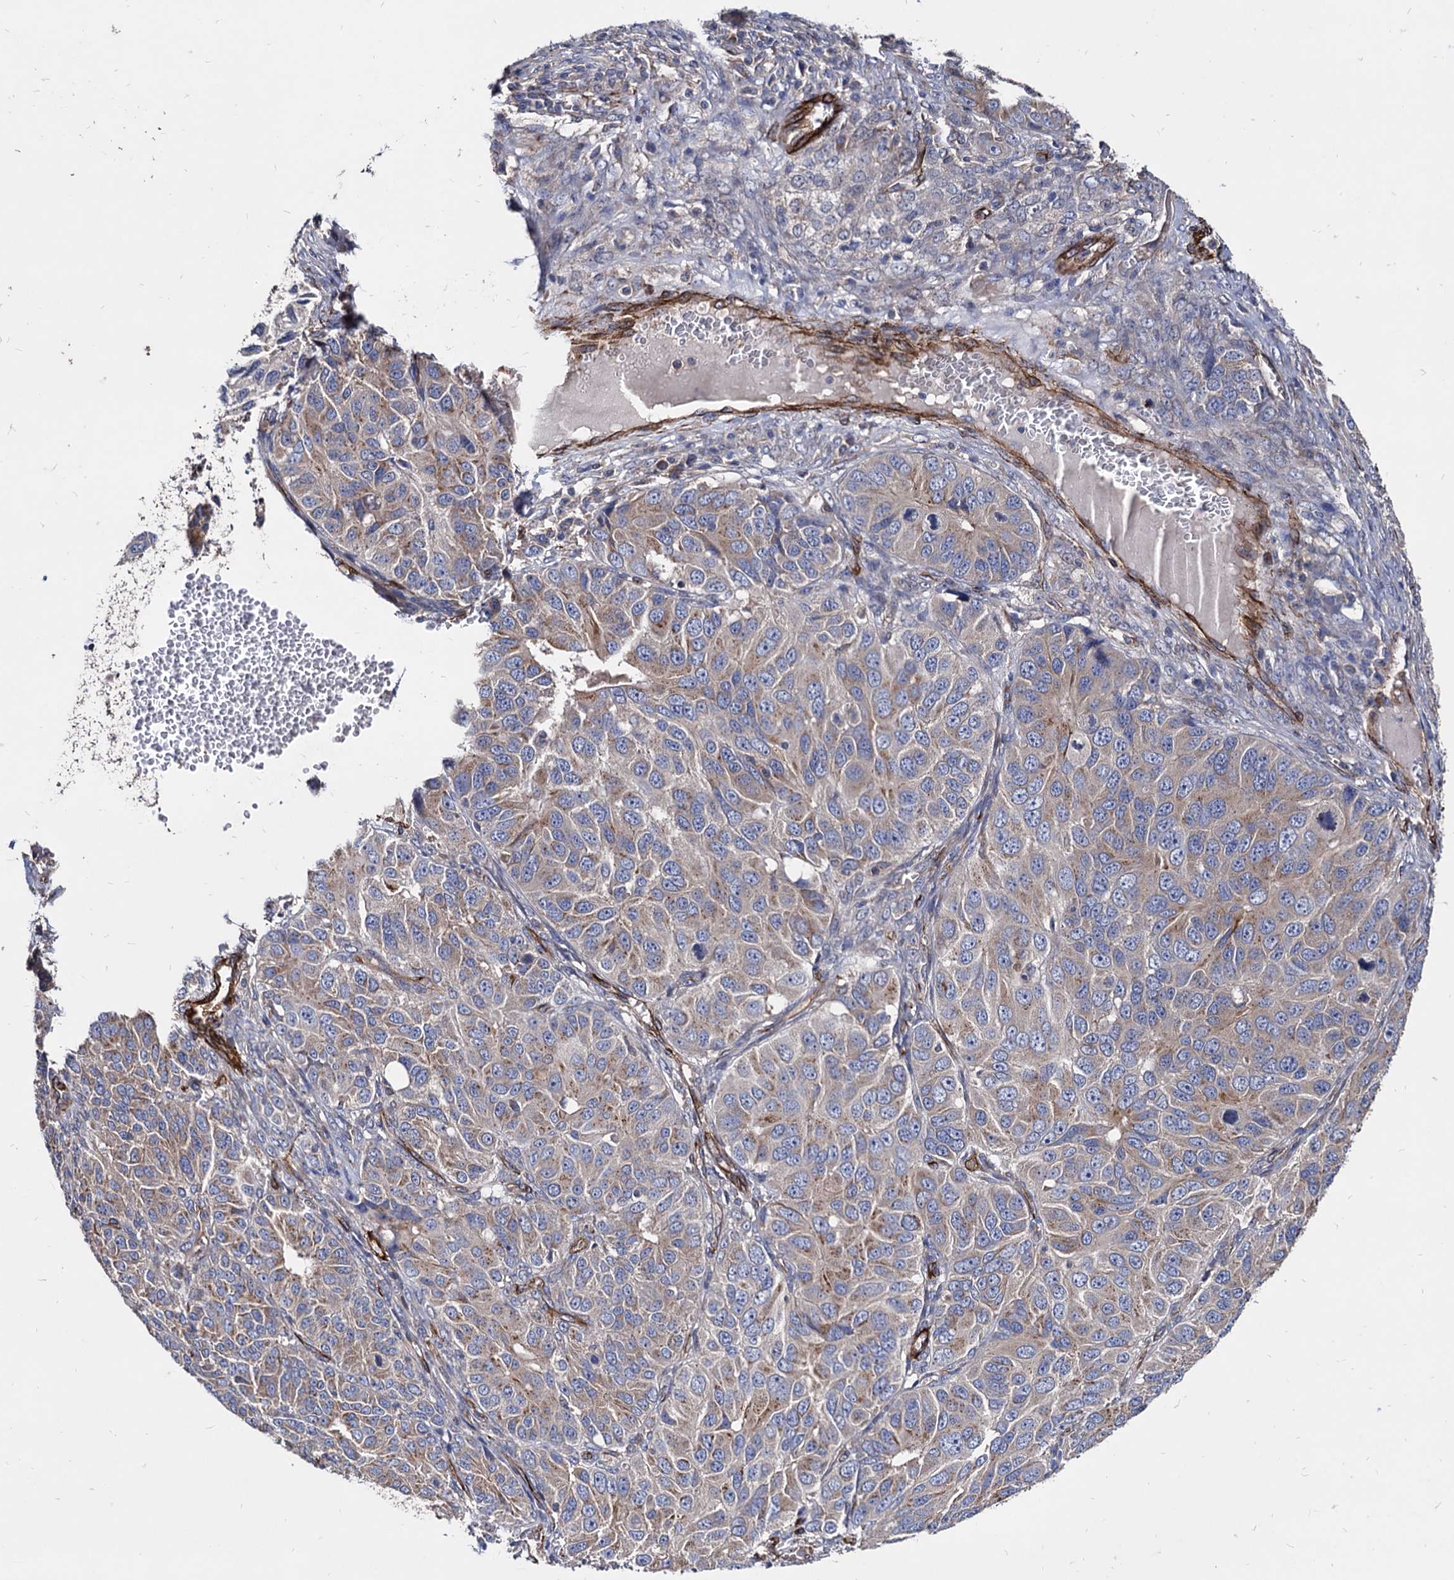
{"staining": {"intensity": "moderate", "quantity": "<25%", "location": "cytoplasmic/membranous"}, "tissue": "ovarian cancer", "cell_type": "Tumor cells", "image_type": "cancer", "snomed": [{"axis": "morphology", "description": "Carcinoma, endometroid"}, {"axis": "topography", "description": "Ovary"}], "caption": "Immunohistochemistry (IHC) image of human ovarian cancer stained for a protein (brown), which reveals low levels of moderate cytoplasmic/membranous staining in approximately <25% of tumor cells.", "gene": "WDR11", "patient": {"sex": "female", "age": 51}}